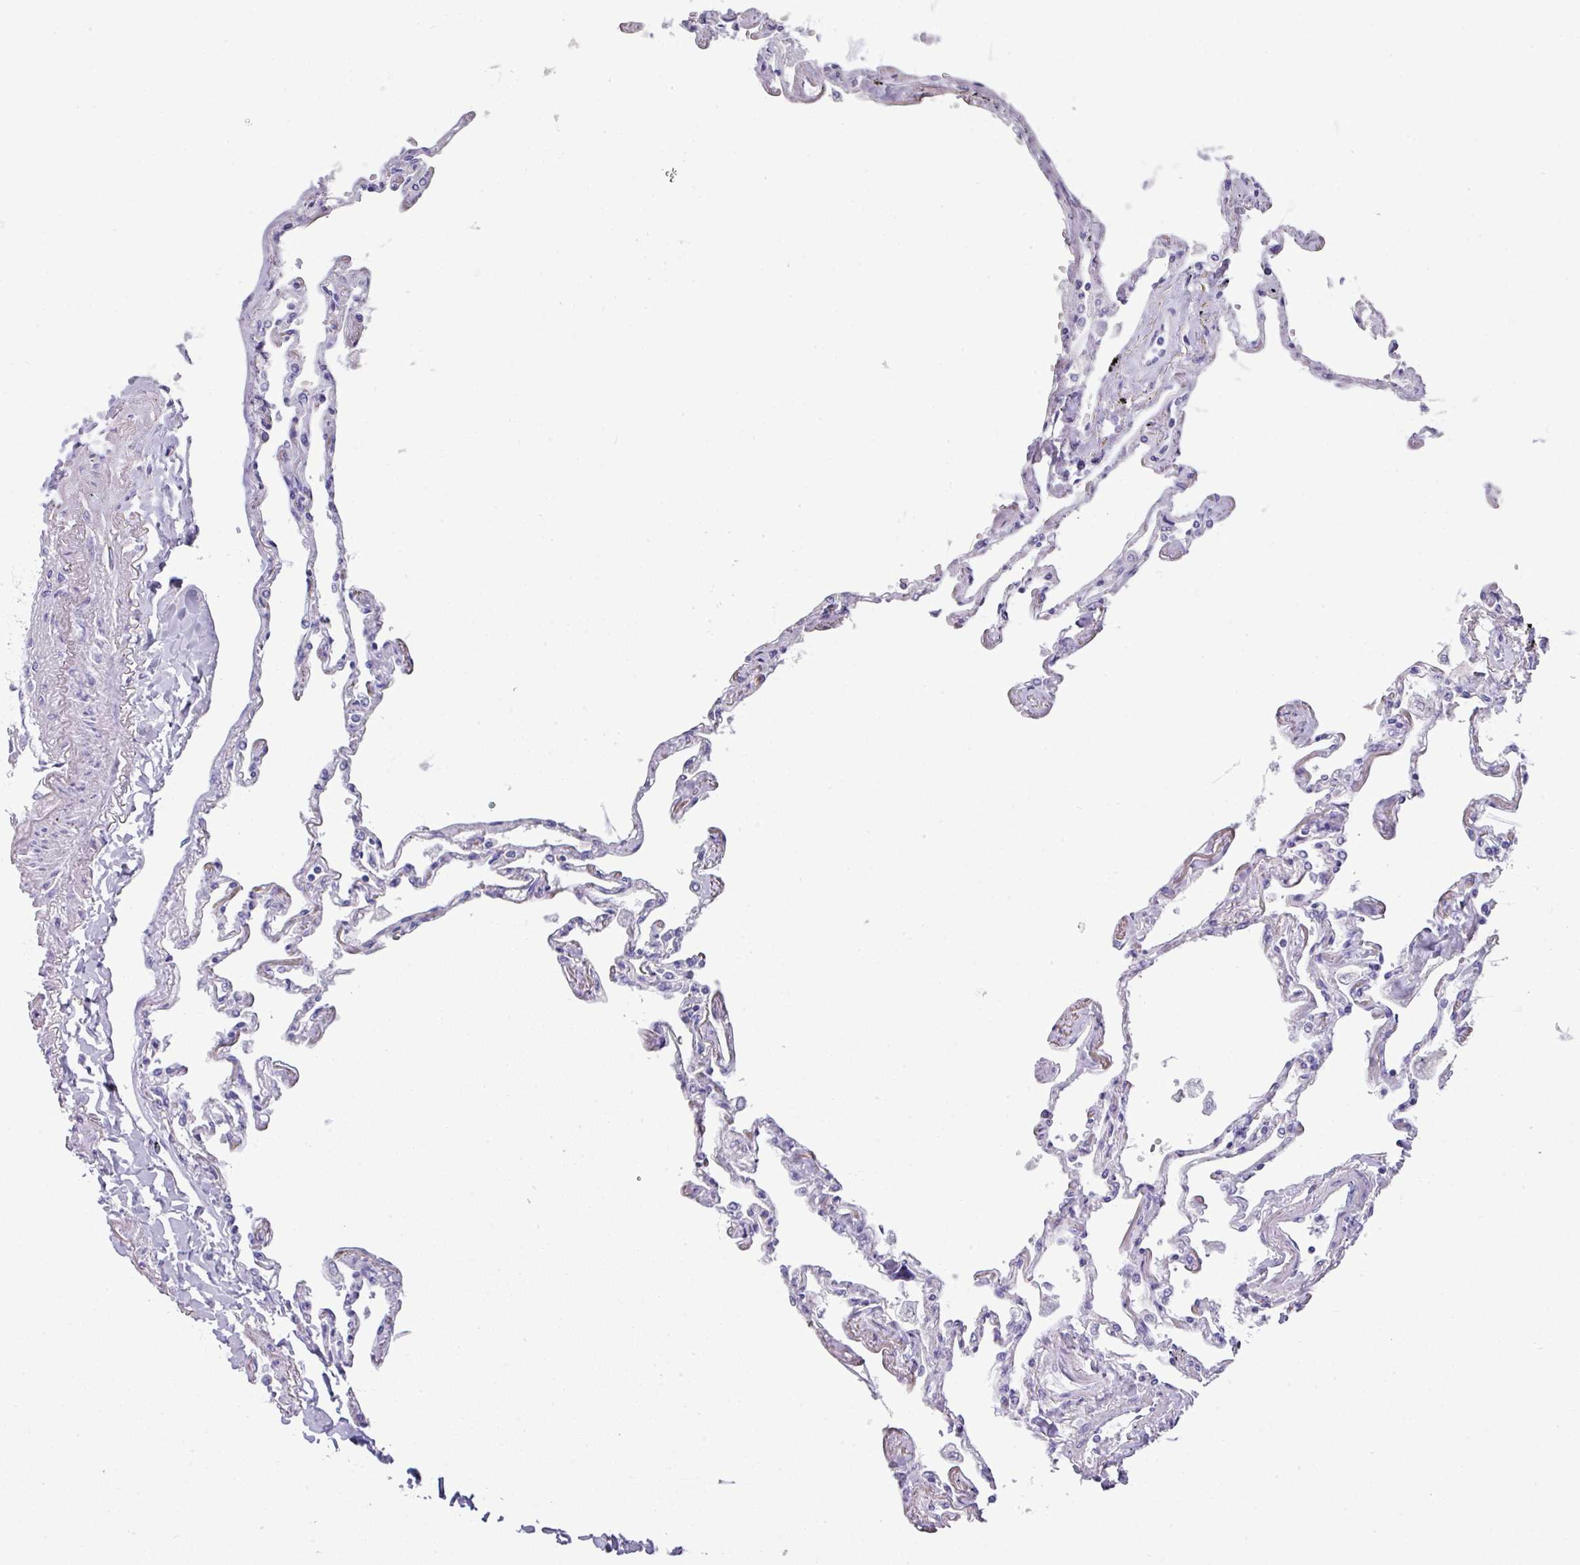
{"staining": {"intensity": "negative", "quantity": "none", "location": "none"}, "tissue": "lung", "cell_type": "Alveolar cells", "image_type": "normal", "snomed": [{"axis": "morphology", "description": "Normal tissue, NOS"}, {"axis": "topography", "description": "Lung"}], "caption": "This is a micrograph of immunohistochemistry (IHC) staining of unremarkable lung, which shows no positivity in alveolar cells.", "gene": "GCG", "patient": {"sex": "female", "age": 67}}